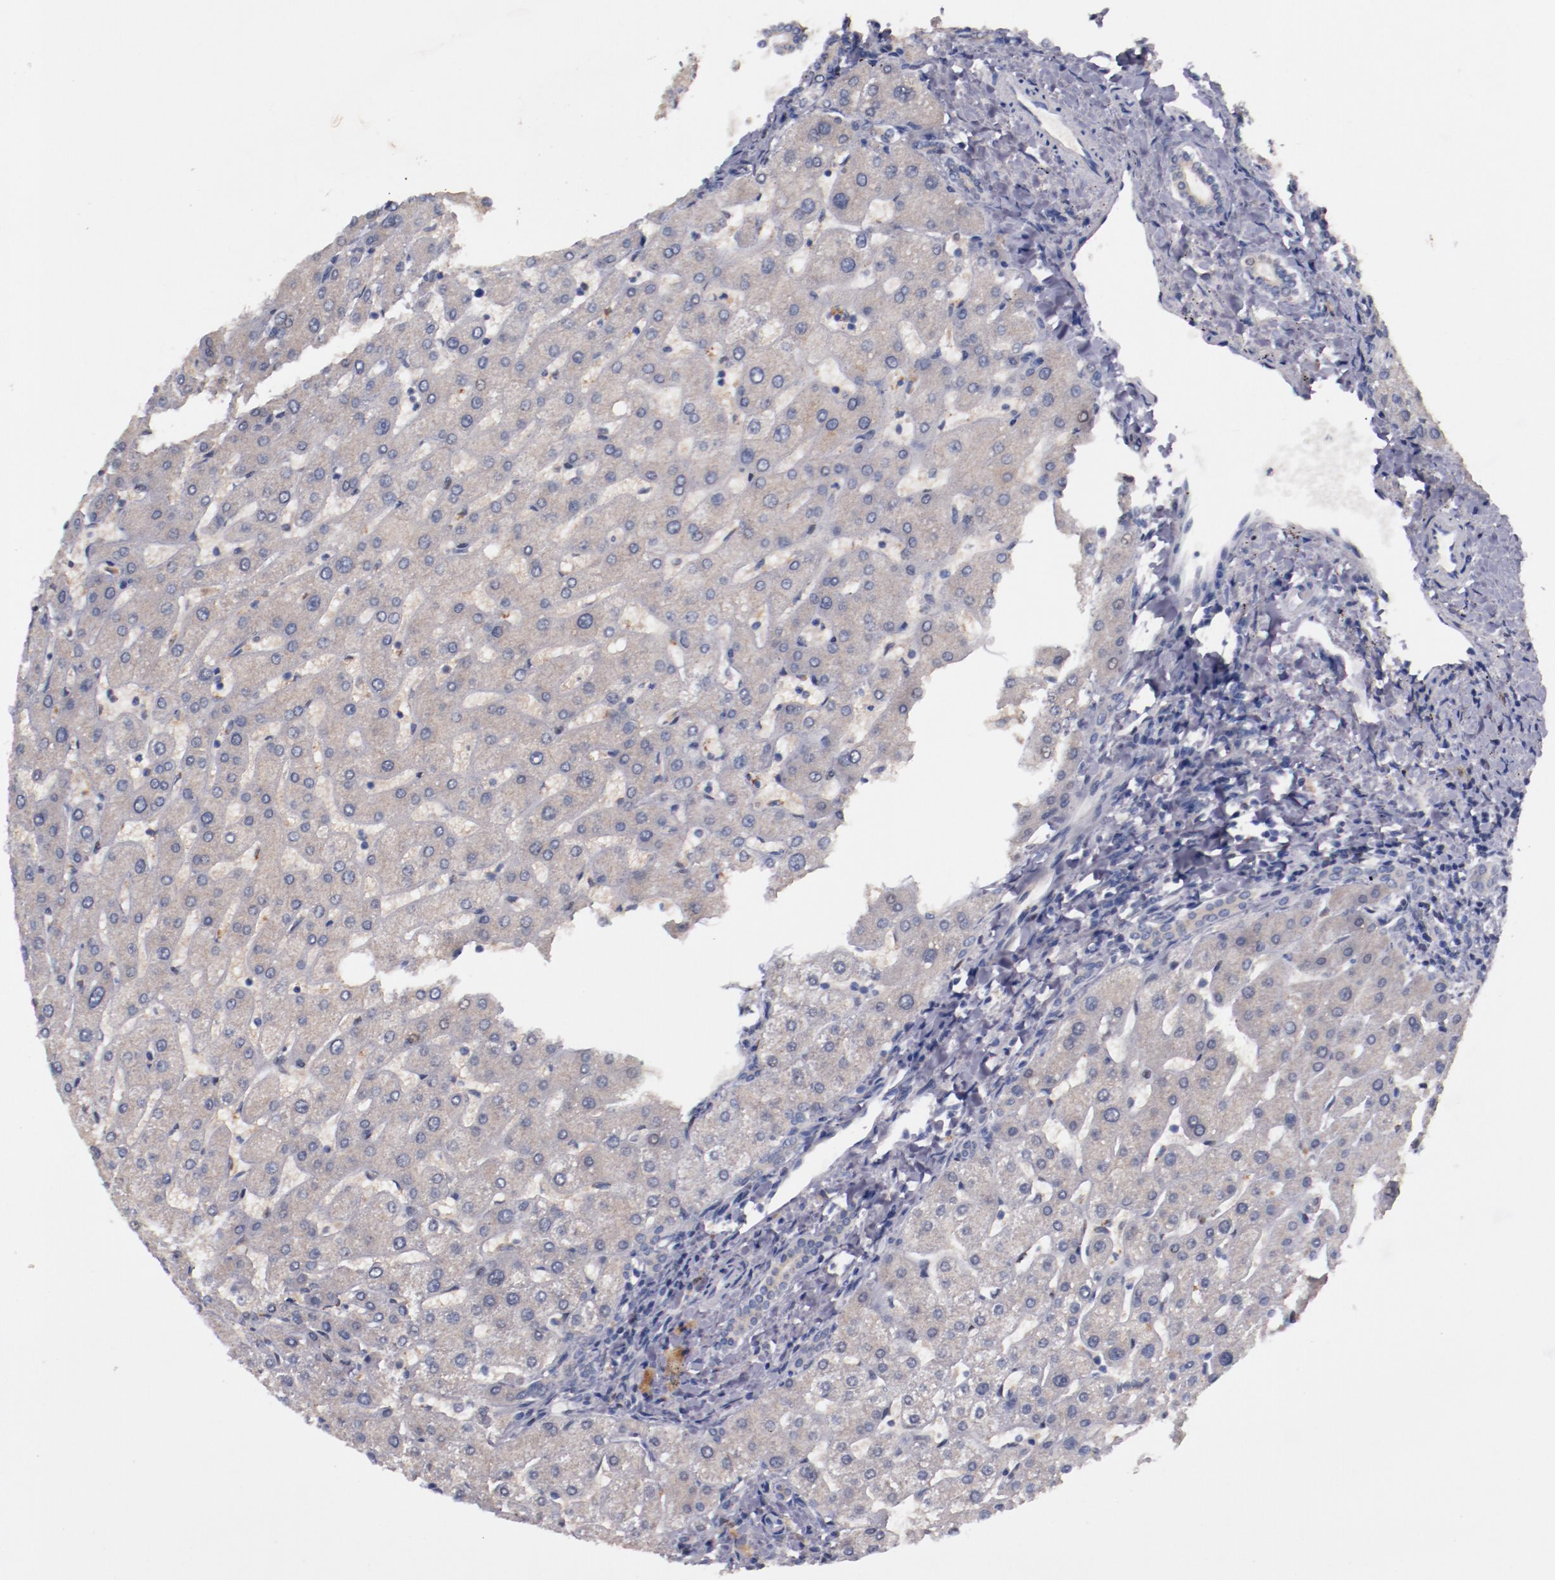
{"staining": {"intensity": "negative", "quantity": "none", "location": "none"}, "tissue": "liver", "cell_type": "Cholangiocytes", "image_type": "normal", "snomed": [{"axis": "morphology", "description": "Normal tissue, NOS"}, {"axis": "topography", "description": "Liver"}], "caption": "This is an IHC micrograph of benign liver. There is no expression in cholangiocytes.", "gene": "FAM81A", "patient": {"sex": "male", "age": 67}}